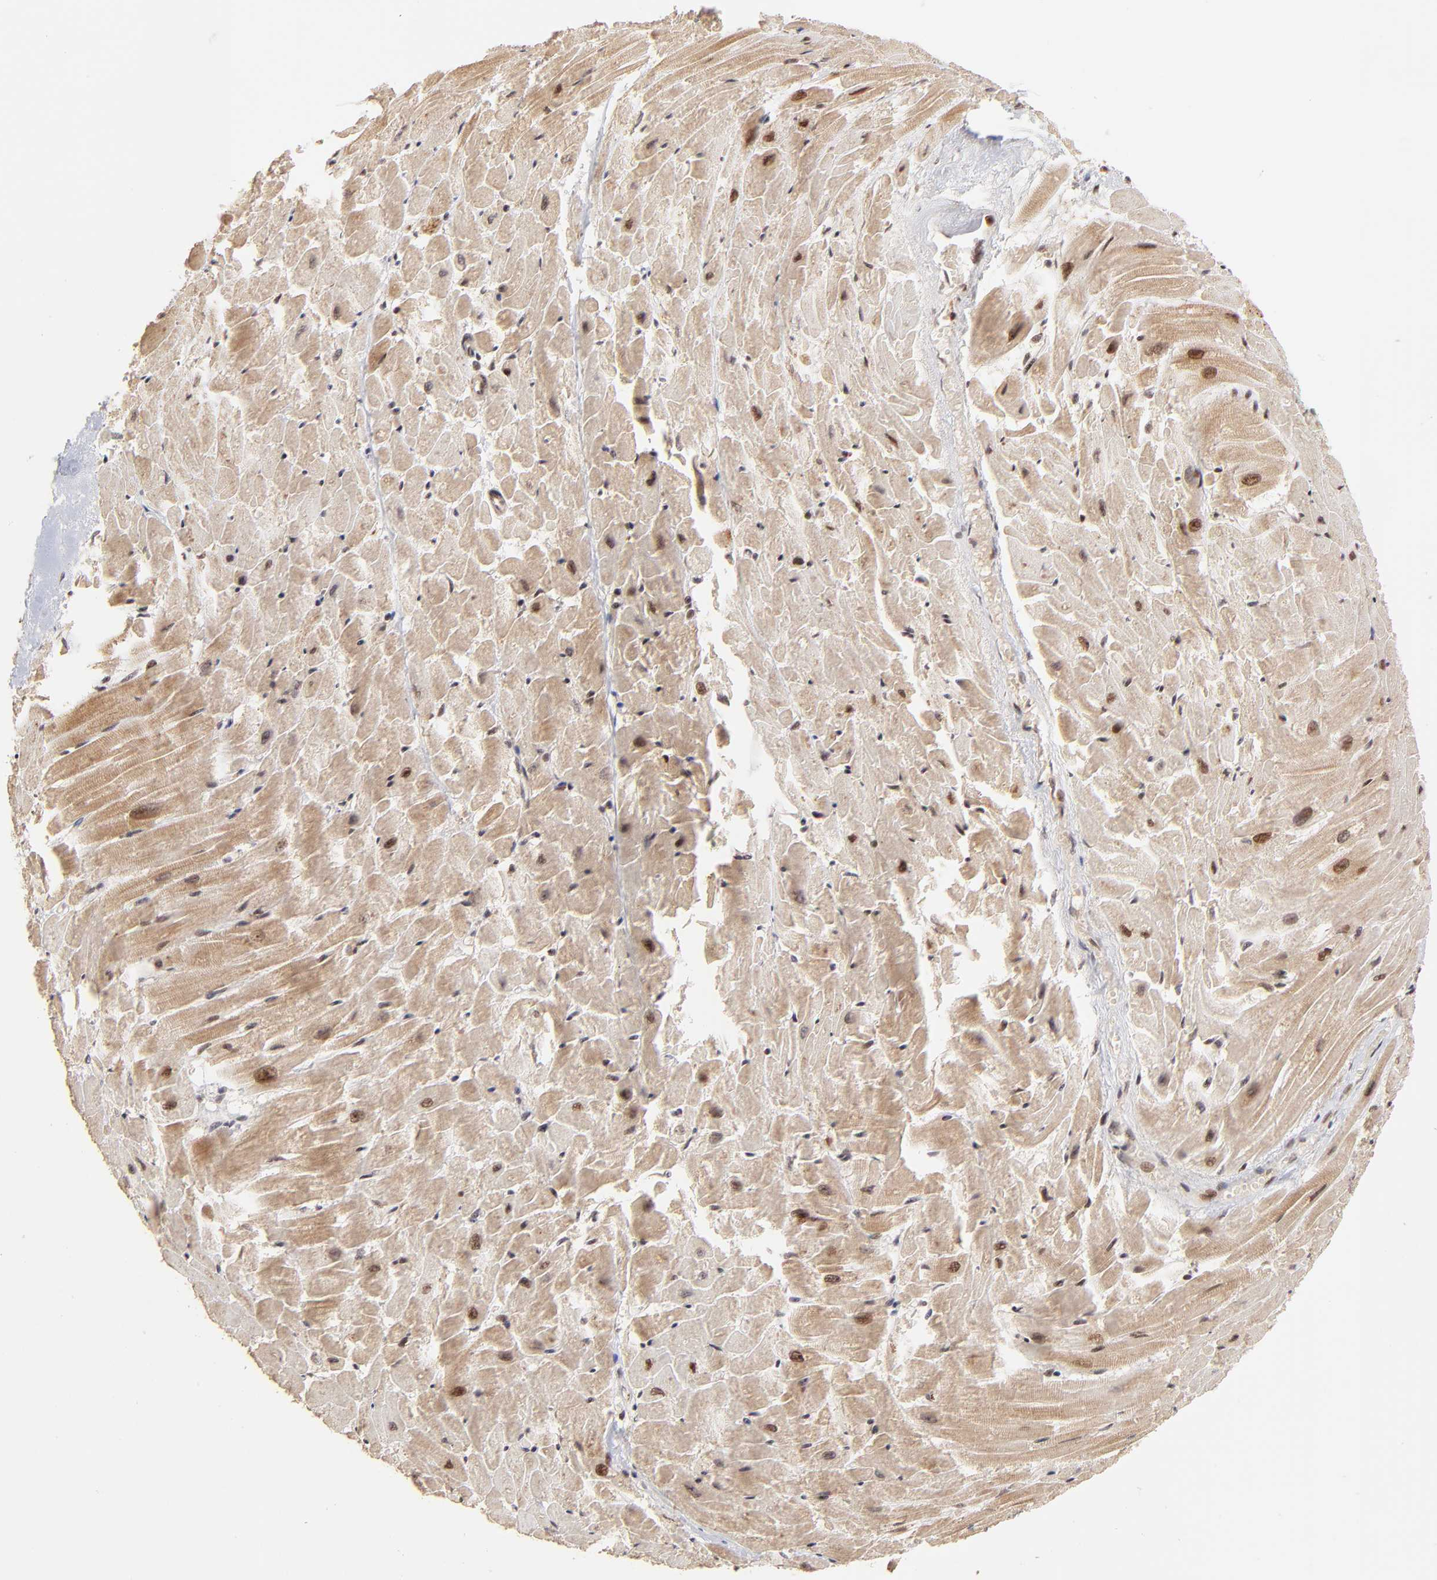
{"staining": {"intensity": "strong", "quantity": ">75%", "location": "cytoplasmic/membranous,nuclear"}, "tissue": "heart muscle", "cell_type": "Cardiomyocytes", "image_type": "normal", "snomed": [{"axis": "morphology", "description": "Normal tissue, NOS"}, {"axis": "topography", "description": "Heart"}], "caption": "This micrograph shows IHC staining of normal human heart muscle, with high strong cytoplasmic/membranous,nuclear positivity in approximately >75% of cardiomyocytes.", "gene": "MED15", "patient": {"sex": "female", "age": 19}}